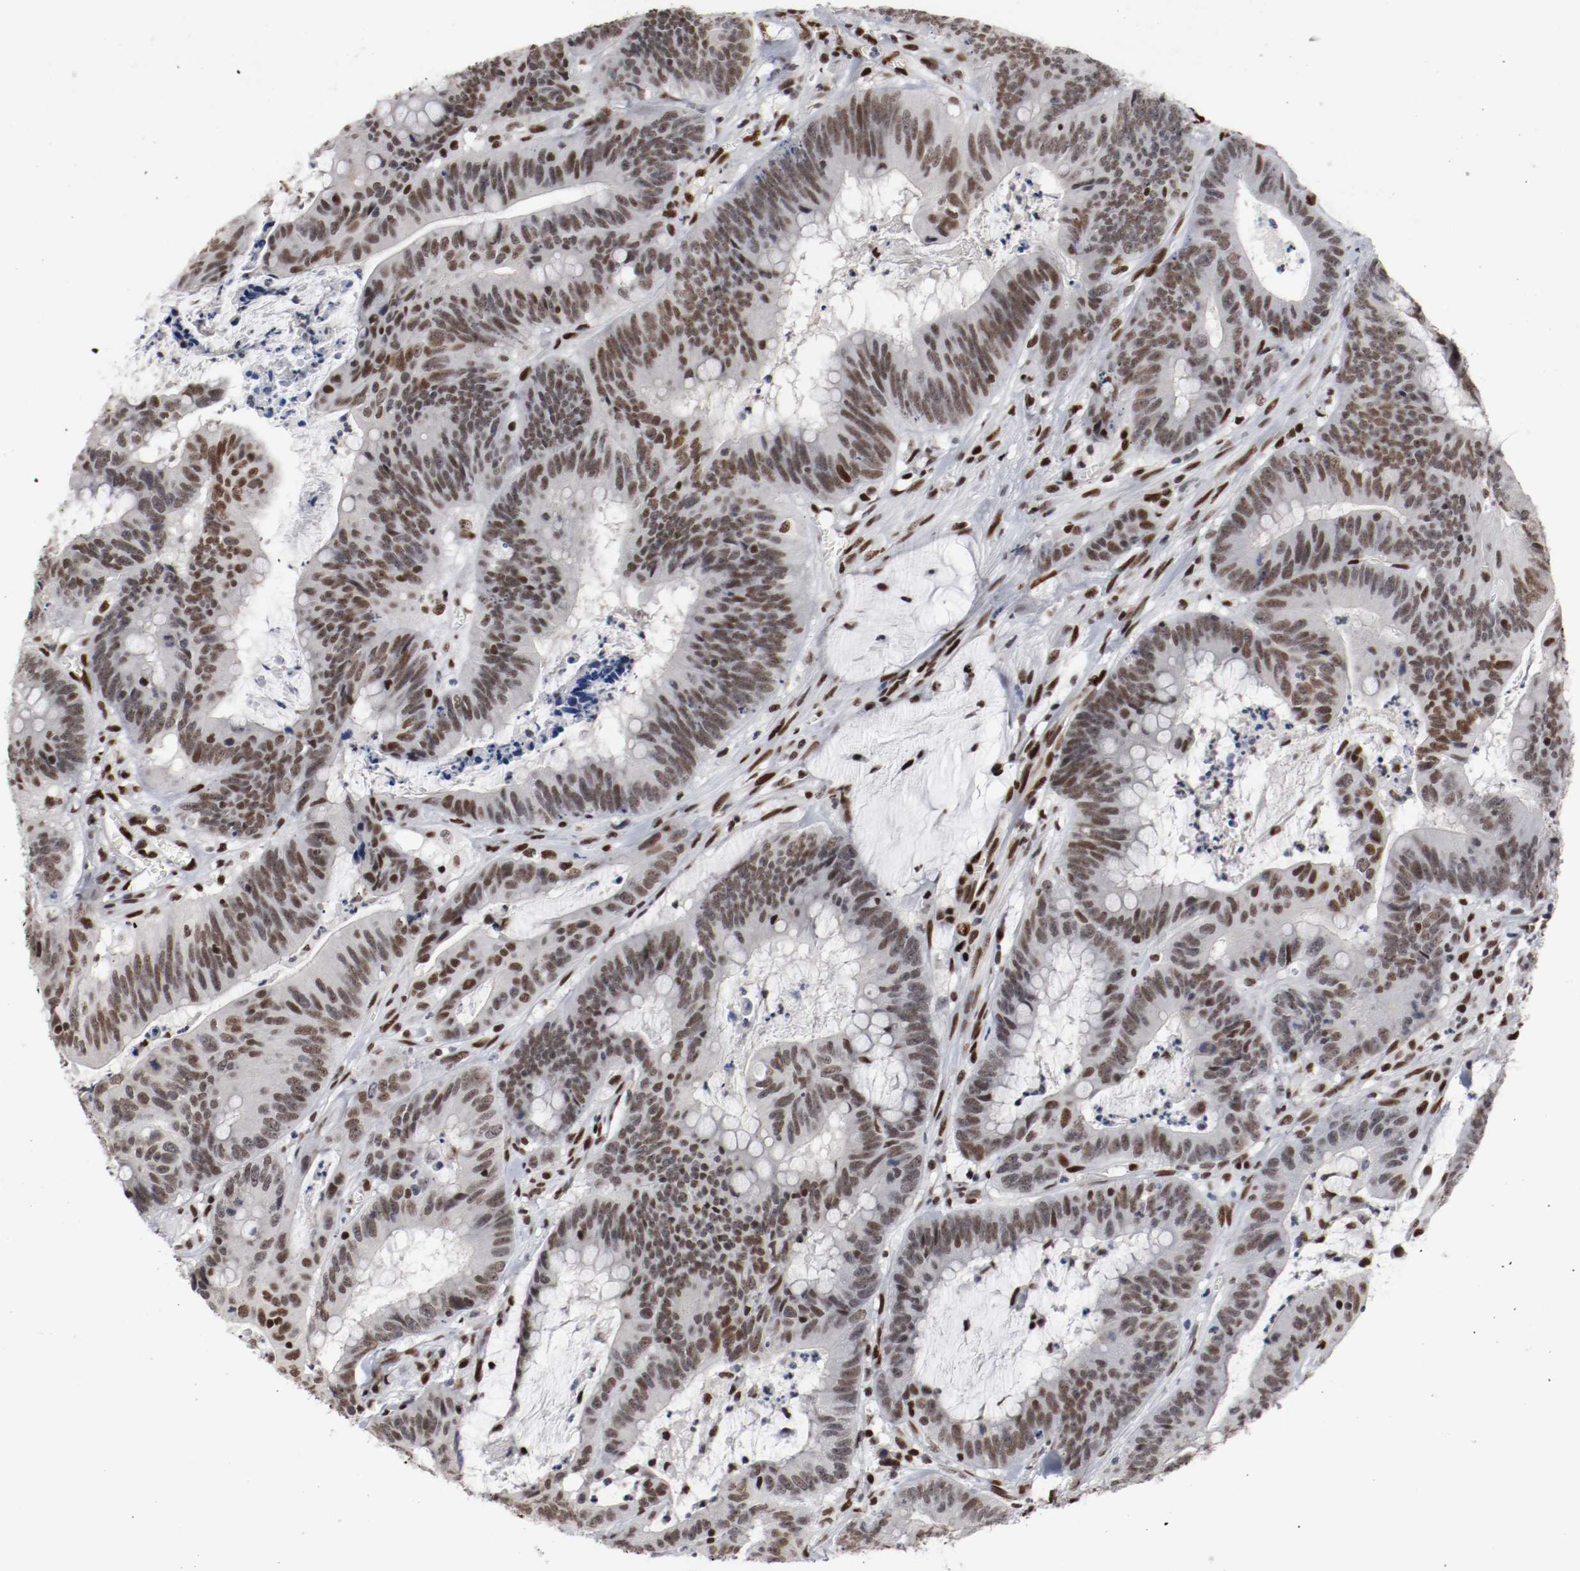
{"staining": {"intensity": "moderate", "quantity": ">75%", "location": "nuclear"}, "tissue": "colorectal cancer", "cell_type": "Tumor cells", "image_type": "cancer", "snomed": [{"axis": "morphology", "description": "Adenocarcinoma, NOS"}, {"axis": "topography", "description": "Colon"}], "caption": "Moderate nuclear protein expression is present in approximately >75% of tumor cells in colorectal cancer (adenocarcinoma).", "gene": "MEF2D", "patient": {"sex": "male", "age": 45}}